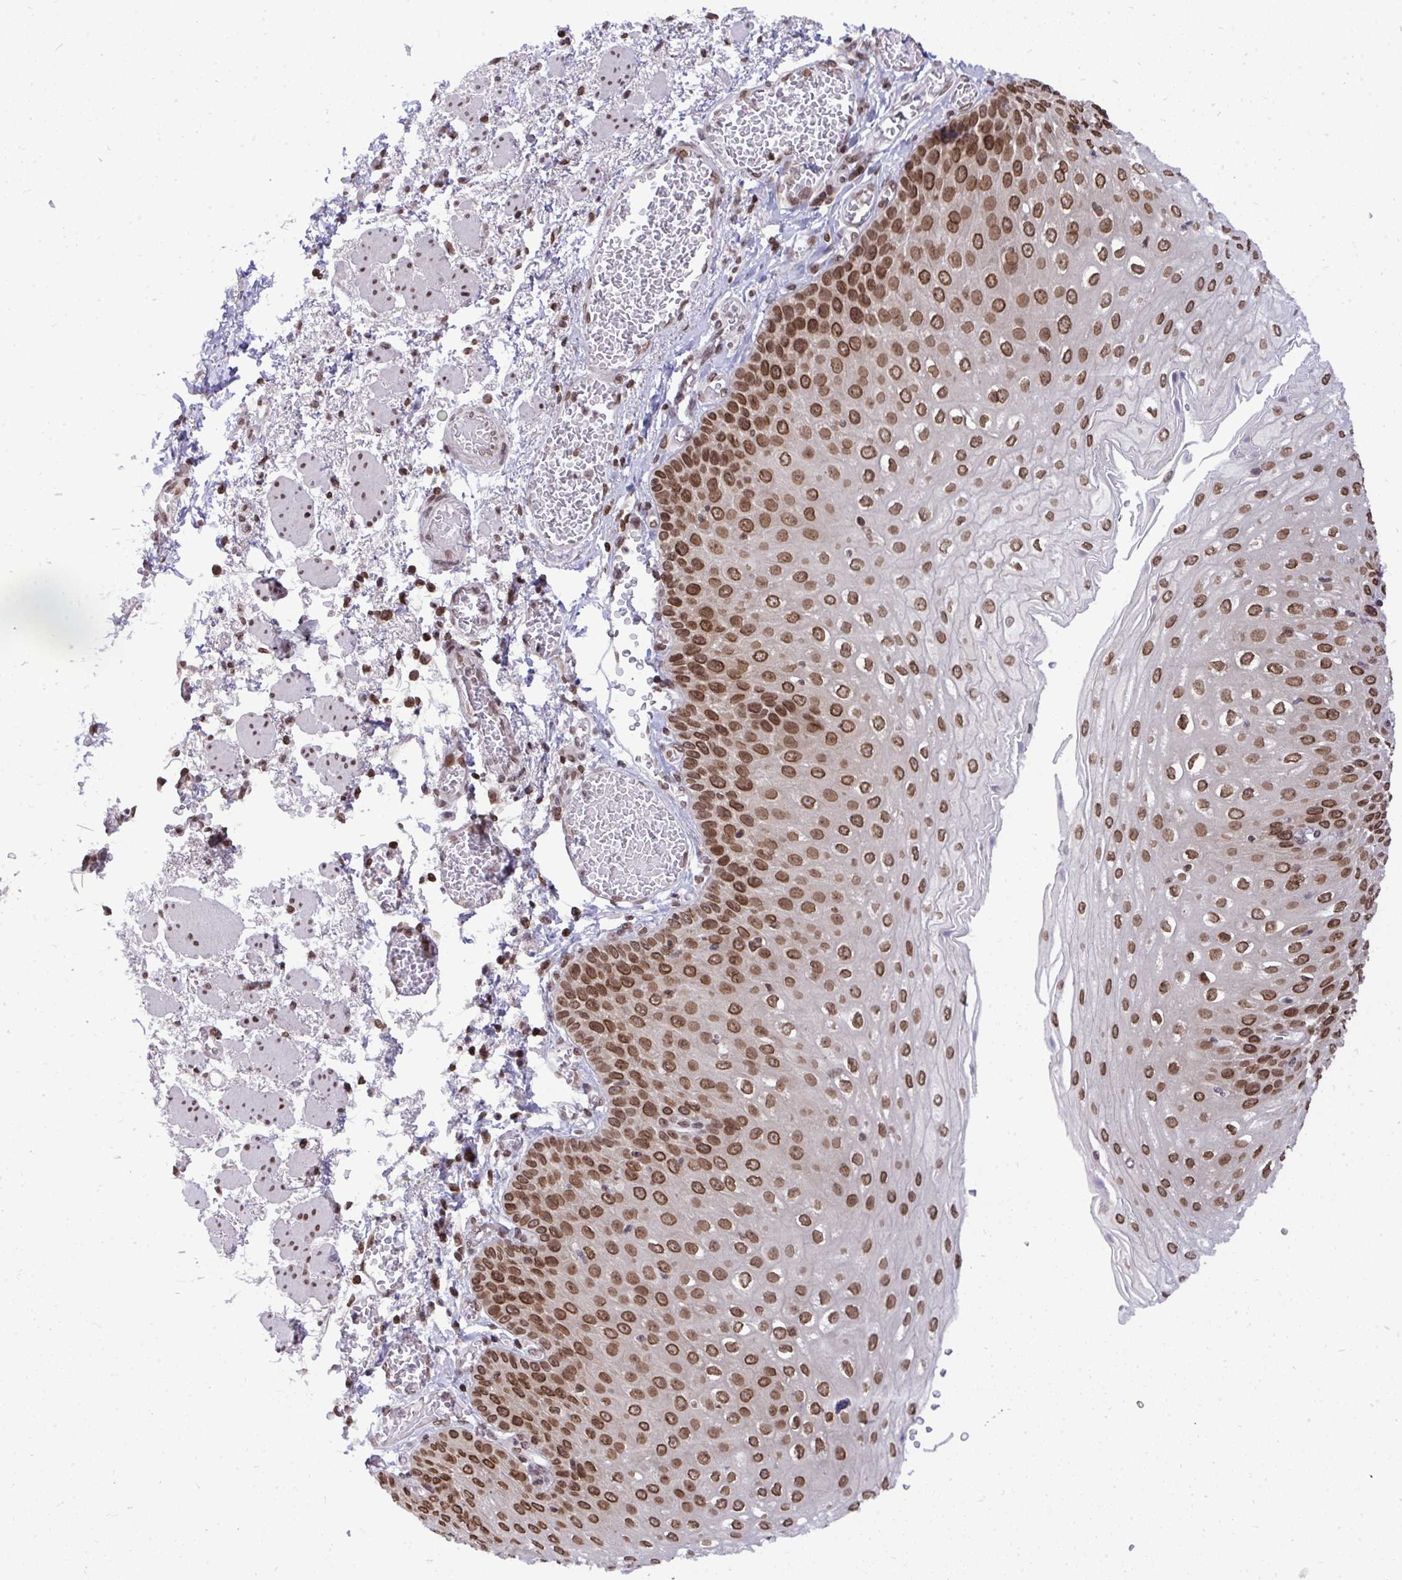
{"staining": {"intensity": "strong", "quantity": ">75%", "location": "nuclear"}, "tissue": "esophagus", "cell_type": "Squamous epithelial cells", "image_type": "normal", "snomed": [{"axis": "morphology", "description": "Normal tissue, NOS"}, {"axis": "morphology", "description": "Adenocarcinoma, NOS"}, {"axis": "topography", "description": "Esophagus"}], "caption": "Immunohistochemical staining of normal human esophagus reveals strong nuclear protein staining in about >75% of squamous epithelial cells.", "gene": "JPT1", "patient": {"sex": "male", "age": 81}}